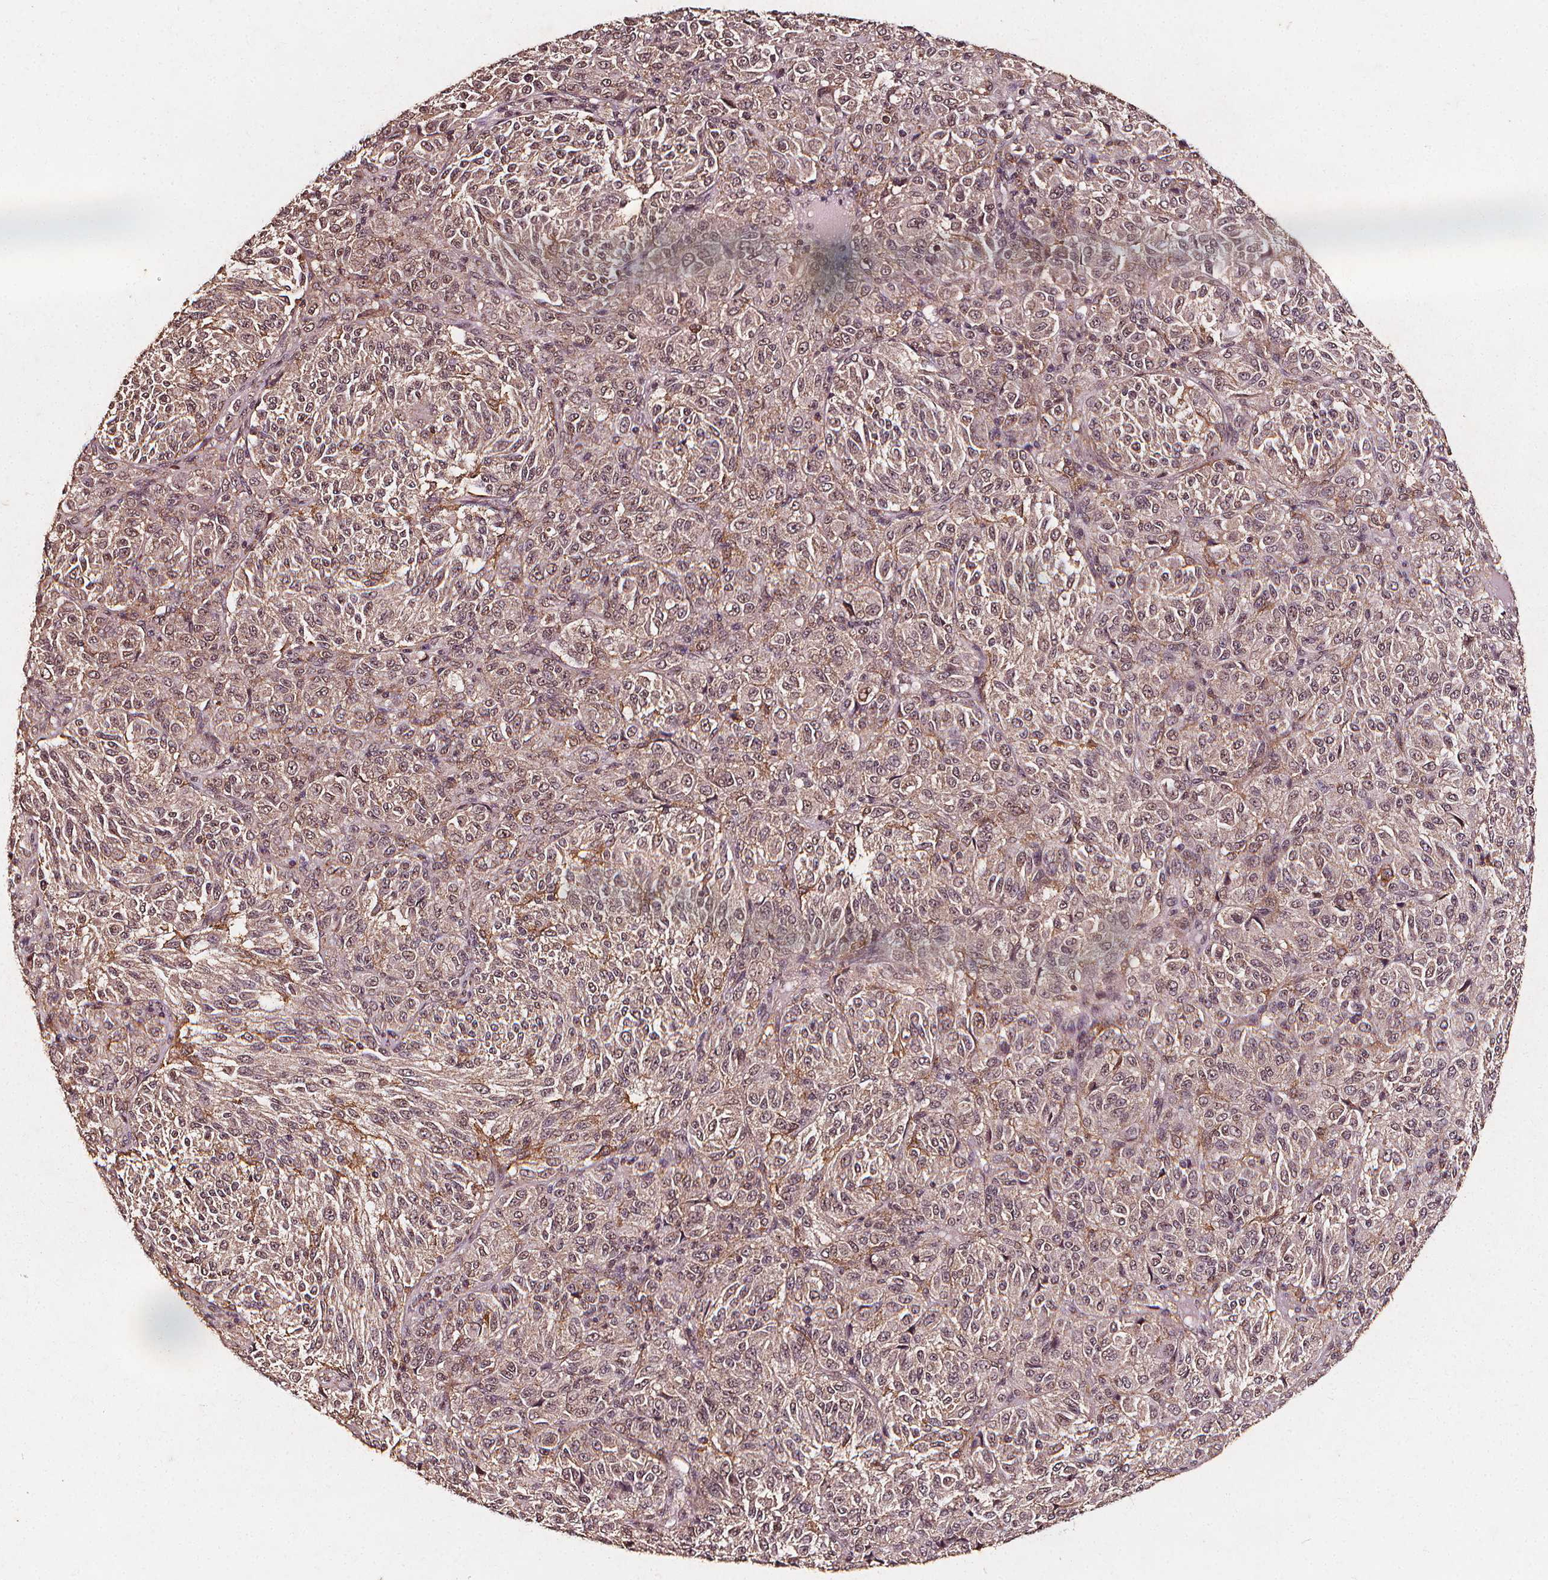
{"staining": {"intensity": "weak", "quantity": "25%-75%", "location": "cytoplasmic/membranous,nuclear"}, "tissue": "melanoma", "cell_type": "Tumor cells", "image_type": "cancer", "snomed": [{"axis": "morphology", "description": "Malignant melanoma, Metastatic site"}, {"axis": "topography", "description": "Brain"}], "caption": "Protein expression analysis of human malignant melanoma (metastatic site) reveals weak cytoplasmic/membranous and nuclear expression in approximately 25%-75% of tumor cells. The protein of interest is shown in brown color, while the nuclei are stained blue.", "gene": "ABCA1", "patient": {"sex": "female", "age": 56}}